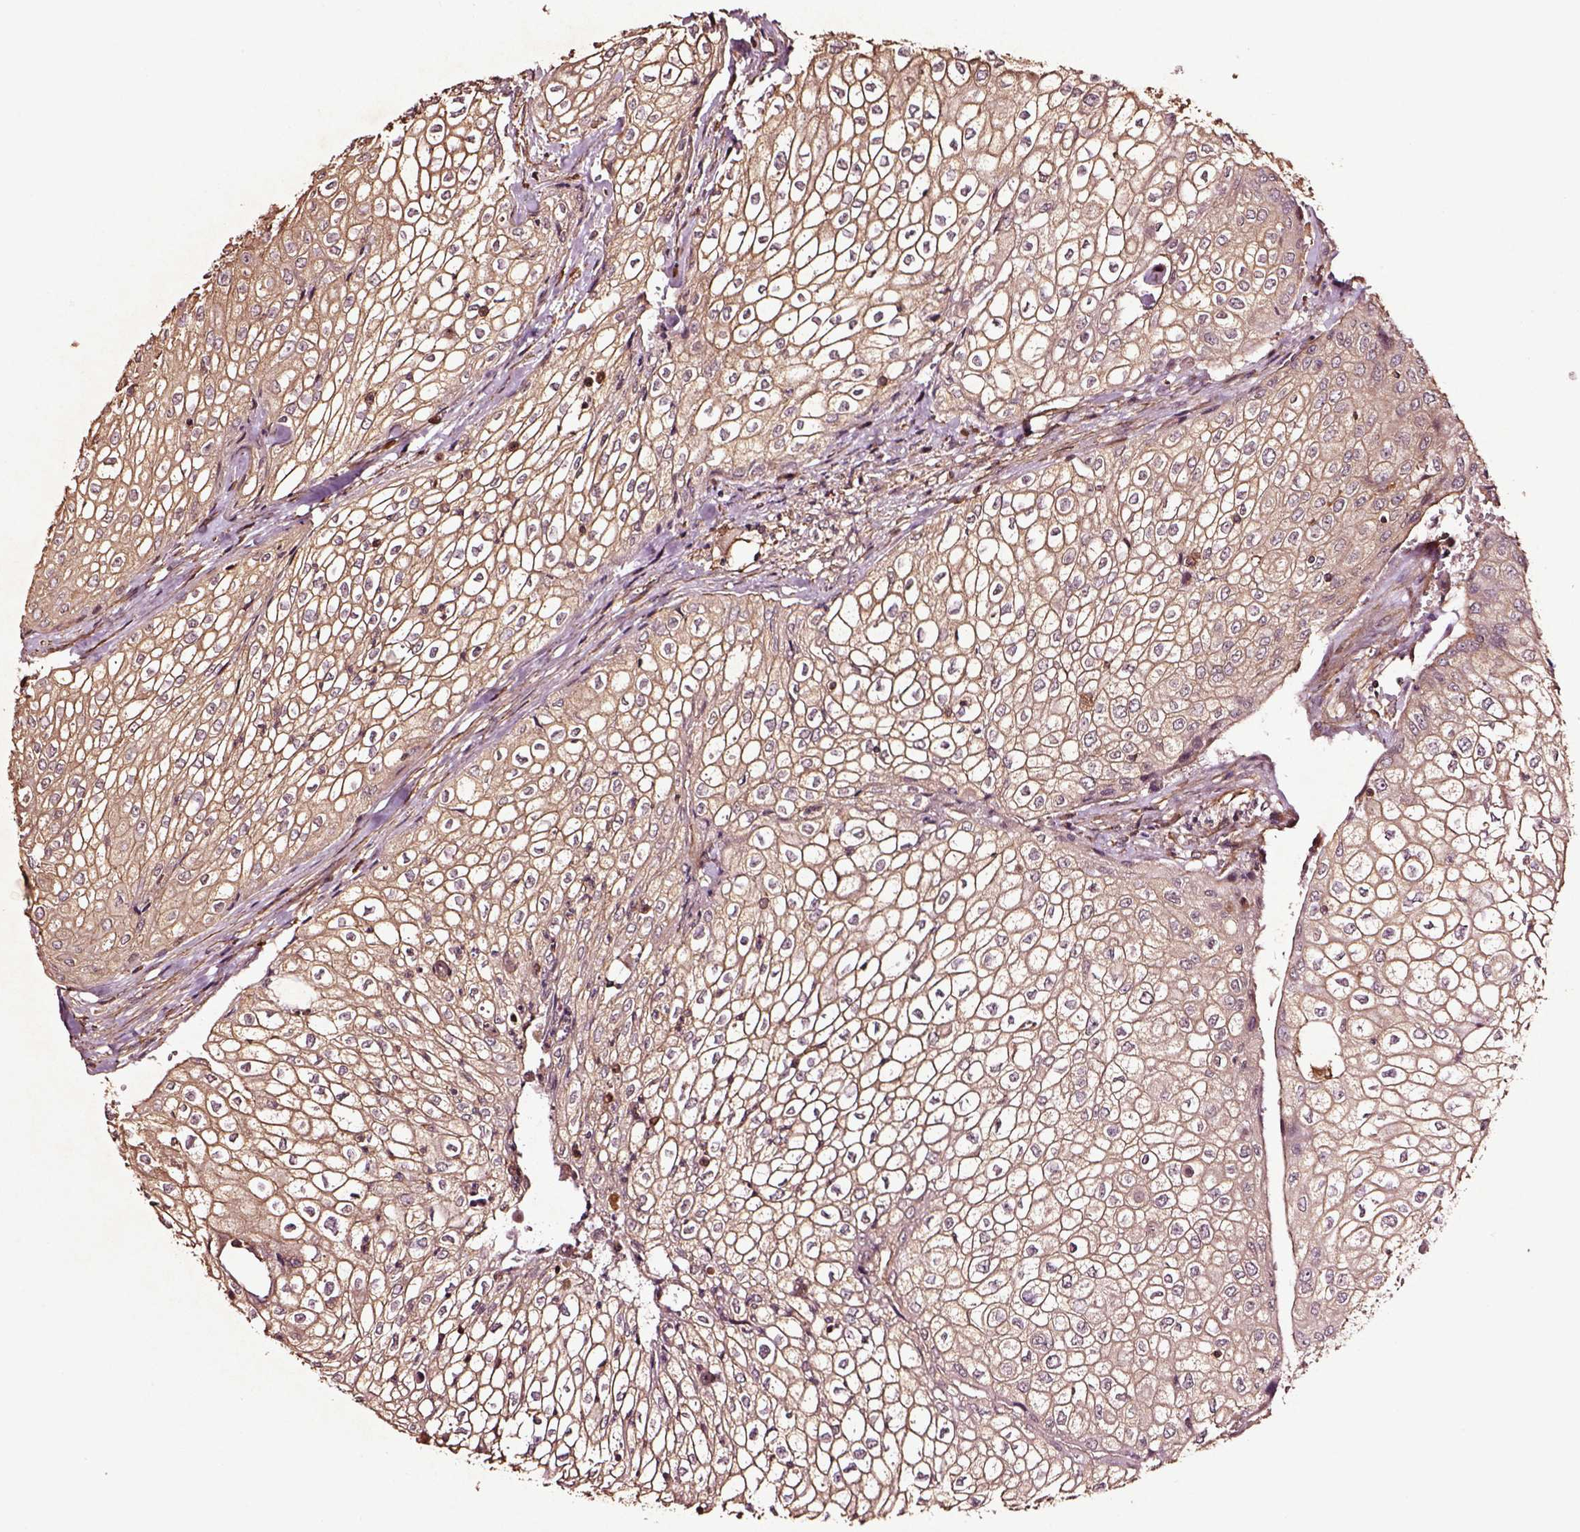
{"staining": {"intensity": "moderate", "quantity": ">75%", "location": "cytoplasmic/membranous"}, "tissue": "urothelial cancer", "cell_type": "Tumor cells", "image_type": "cancer", "snomed": [{"axis": "morphology", "description": "Urothelial carcinoma, High grade"}, {"axis": "topography", "description": "Urinary bladder"}], "caption": "Immunohistochemical staining of human urothelial carcinoma (high-grade) shows medium levels of moderate cytoplasmic/membranous expression in about >75% of tumor cells. Nuclei are stained in blue.", "gene": "RASSF5", "patient": {"sex": "male", "age": 62}}